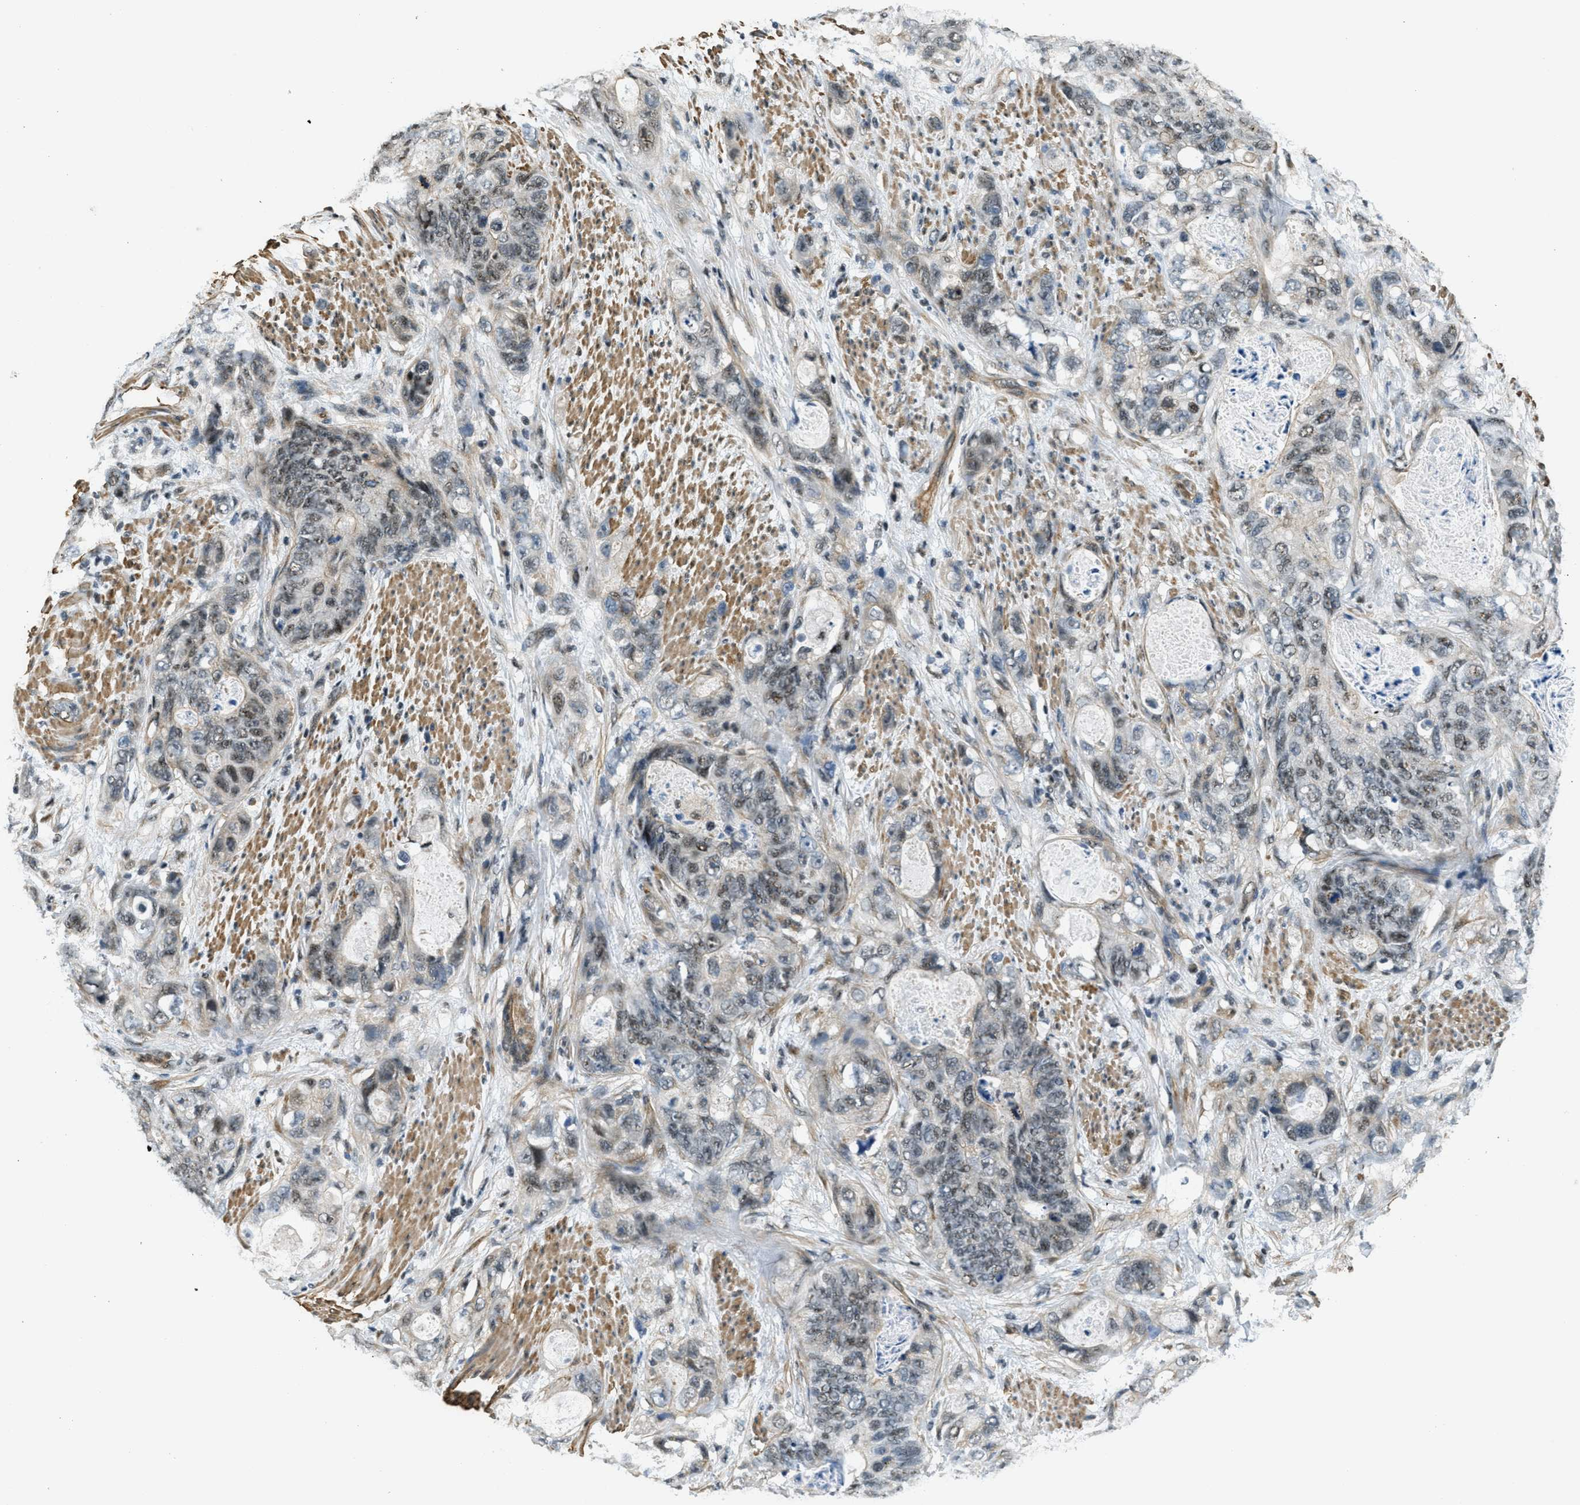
{"staining": {"intensity": "weak", "quantity": "25%-75%", "location": "nuclear"}, "tissue": "stomach cancer", "cell_type": "Tumor cells", "image_type": "cancer", "snomed": [{"axis": "morphology", "description": "Adenocarcinoma, NOS"}, {"axis": "topography", "description": "Stomach"}], "caption": "Stomach cancer stained for a protein shows weak nuclear positivity in tumor cells.", "gene": "CFAP36", "patient": {"sex": "female", "age": 89}}